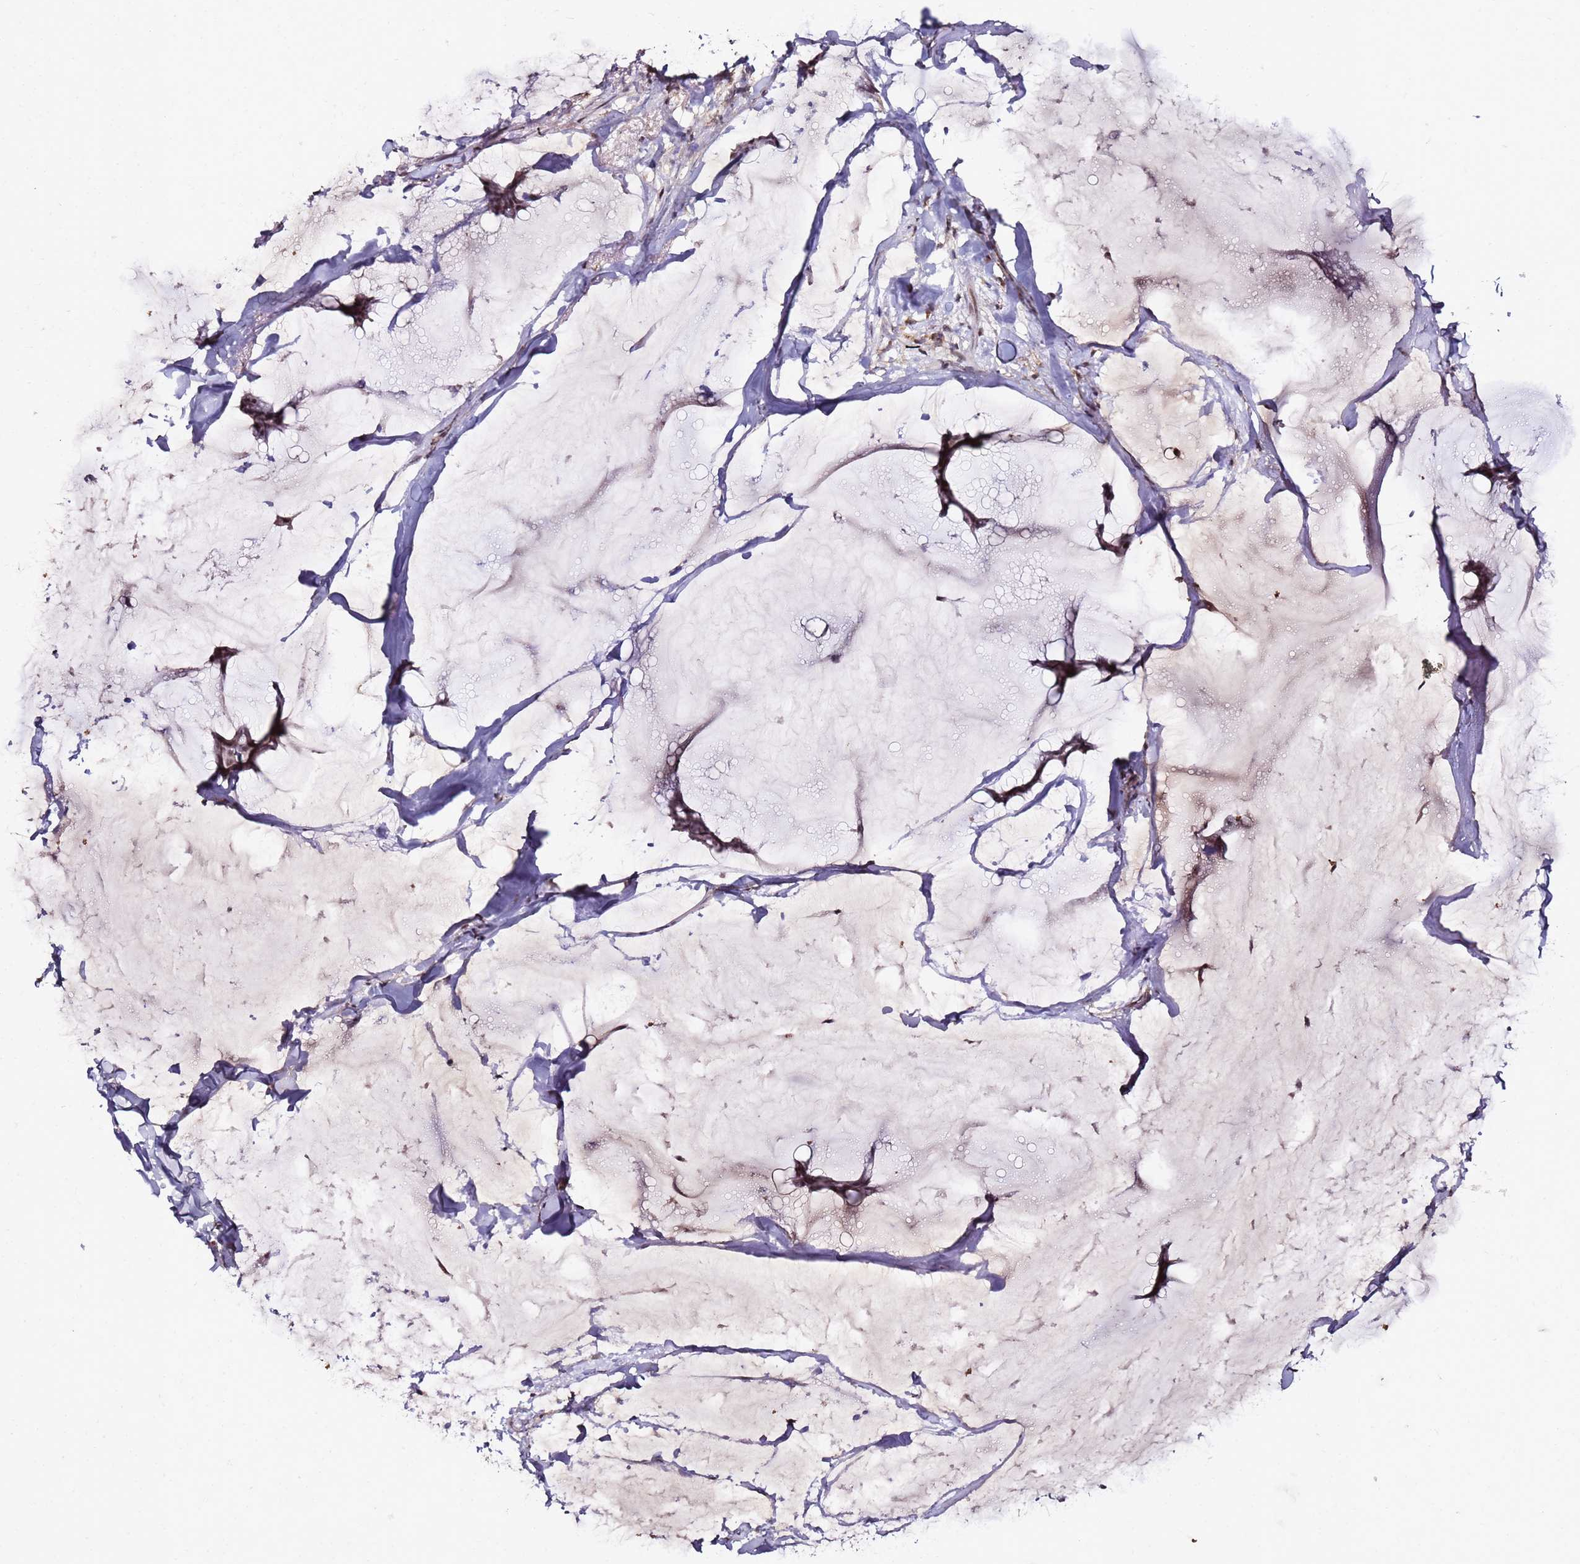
{"staining": {"intensity": "moderate", "quantity": ">75%", "location": "nuclear"}, "tissue": "breast cancer", "cell_type": "Tumor cells", "image_type": "cancer", "snomed": [{"axis": "morphology", "description": "Duct carcinoma"}, {"axis": "topography", "description": "Breast"}], "caption": "The histopathology image reveals immunohistochemical staining of breast invasive ductal carcinoma. There is moderate nuclear staining is identified in about >75% of tumor cells. Nuclei are stained in blue.", "gene": "FCF1", "patient": {"sex": "female", "age": 93}}